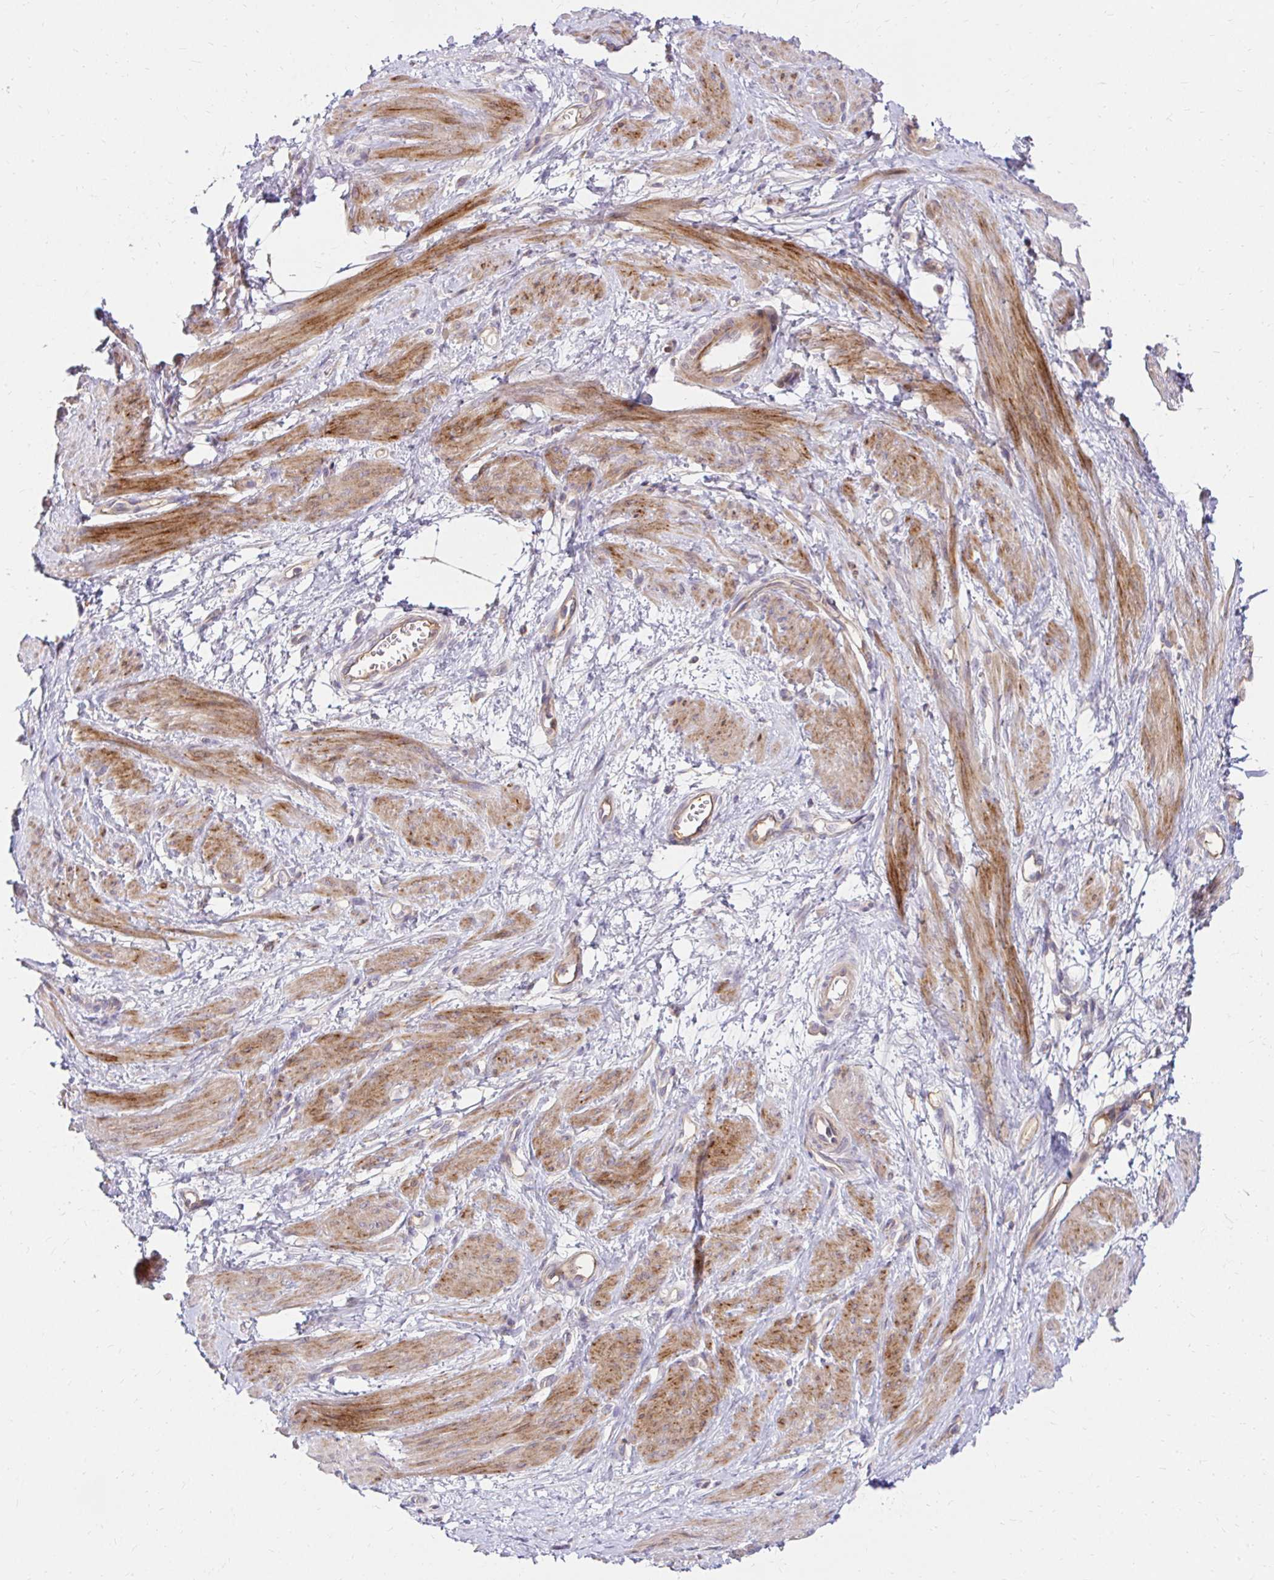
{"staining": {"intensity": "moderate", "quantity": "25%-75%", "location": "cytoplasmic/membranous"}, "tissue": "smooth muscle", "cell_type": "Smooth muscle cells", "image_type": "normal", "snomed": [{"axis": "morphology", "description": "Normal tissue, NOS"}, {"axis": "topography", "description": "Smooth muscle"}, {"axis": "topography", "description": "Uterus"}], "caption": "A photomicrograph of human smooth muscle stained for a protein demonstrates moderate cytoplasmic/membranous brown staining in smooth muscle cells. (IHC, brightfield microscopy, high magnification).", "gene": "ITGA2", "patient": {"sex": "female", "age": 39}}